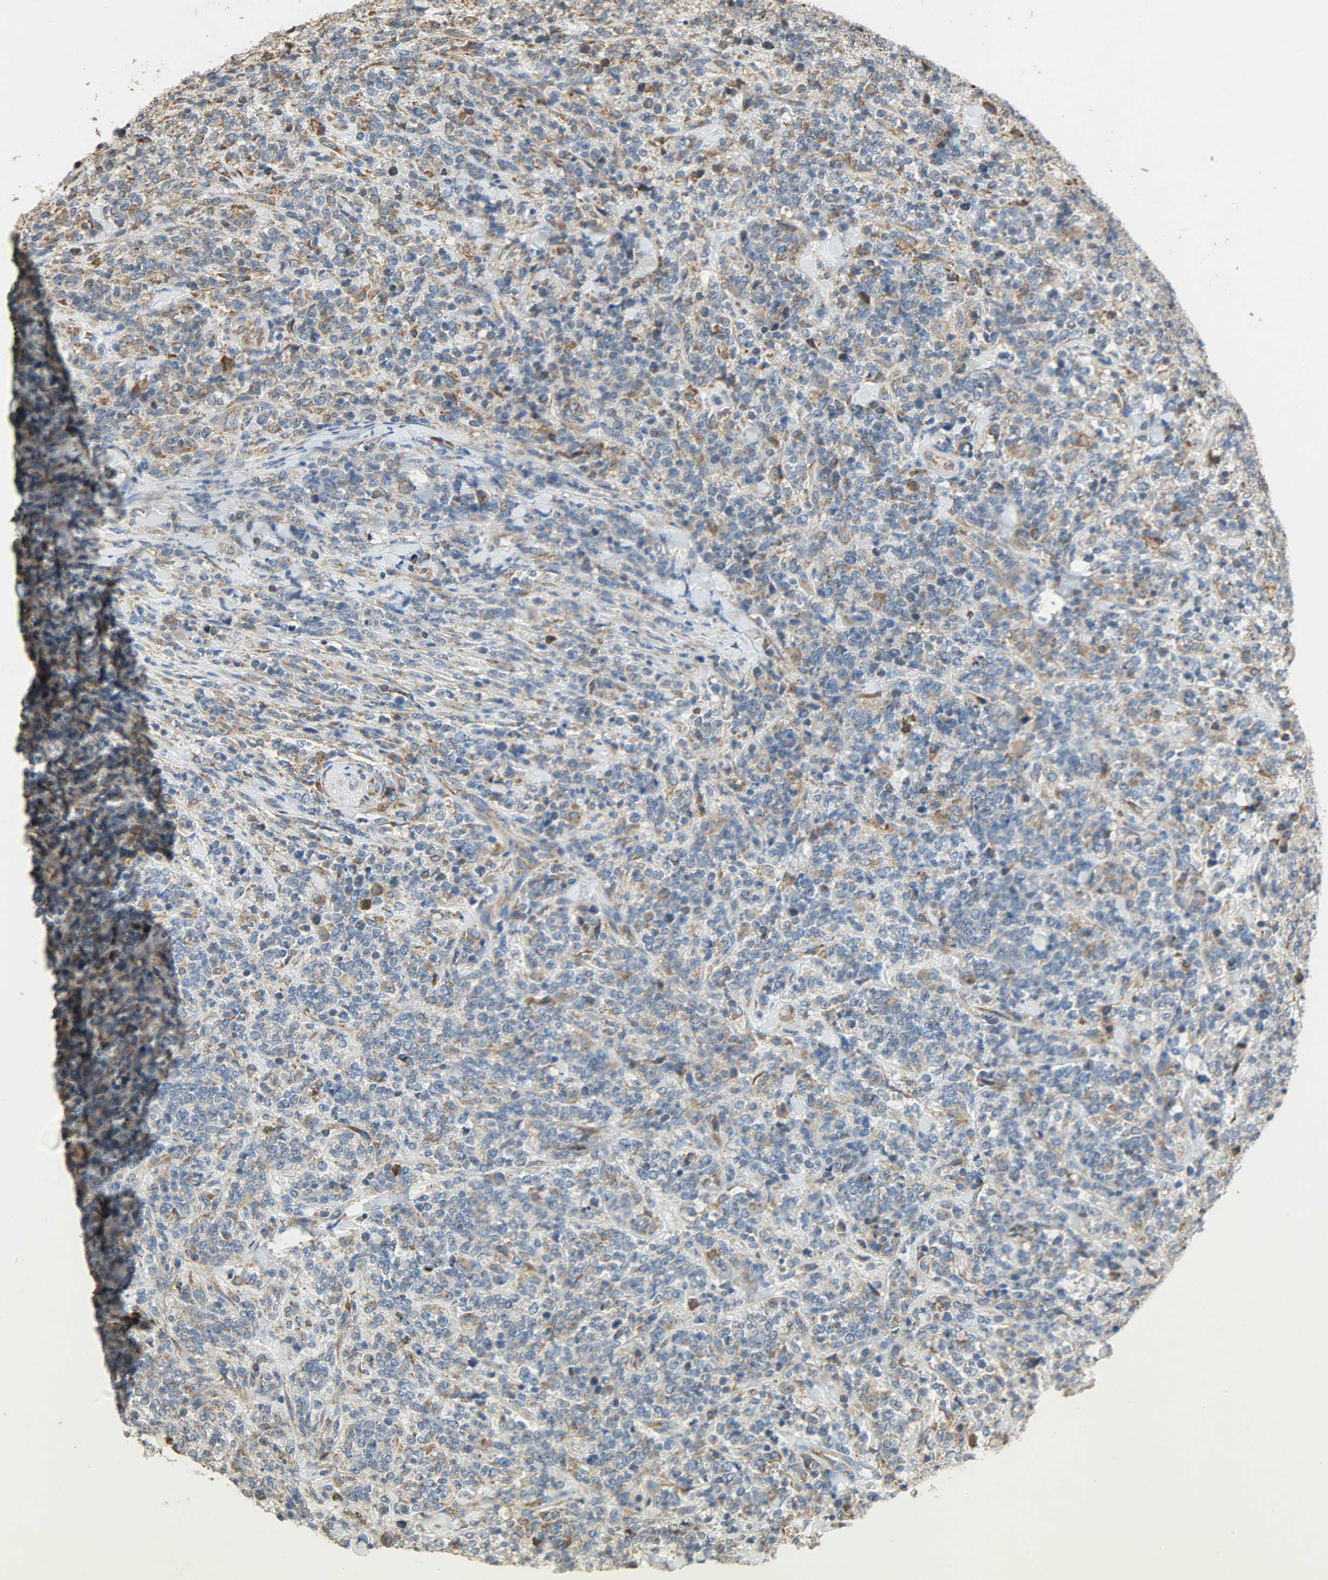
{"staining": {"intensity": "moderate", "quantity": "25%-75%", "location": "cytoplasmic/membranous"}, "tissue": "lymphoma", "cell_type": "Tumor cells", "image_type": "cancer", "snomed": [{"axis": "morphology", "description": "Malignant lymphoma, non-Hodgkin's type, High grade"}, {"axis": "topography", "description": "Soft tissue"}], "caption": "IHC photomicrograph of human malignant lymphoma, non-Hodgkin's type (high-grade) stained for a protein (brown), which shows medium levels of moderate cytoplasmic/membranous positivity in about 25%-75% of tumor cells.", "gene": "HSPA5", "patient": {"sex": "male", "age": 18}}